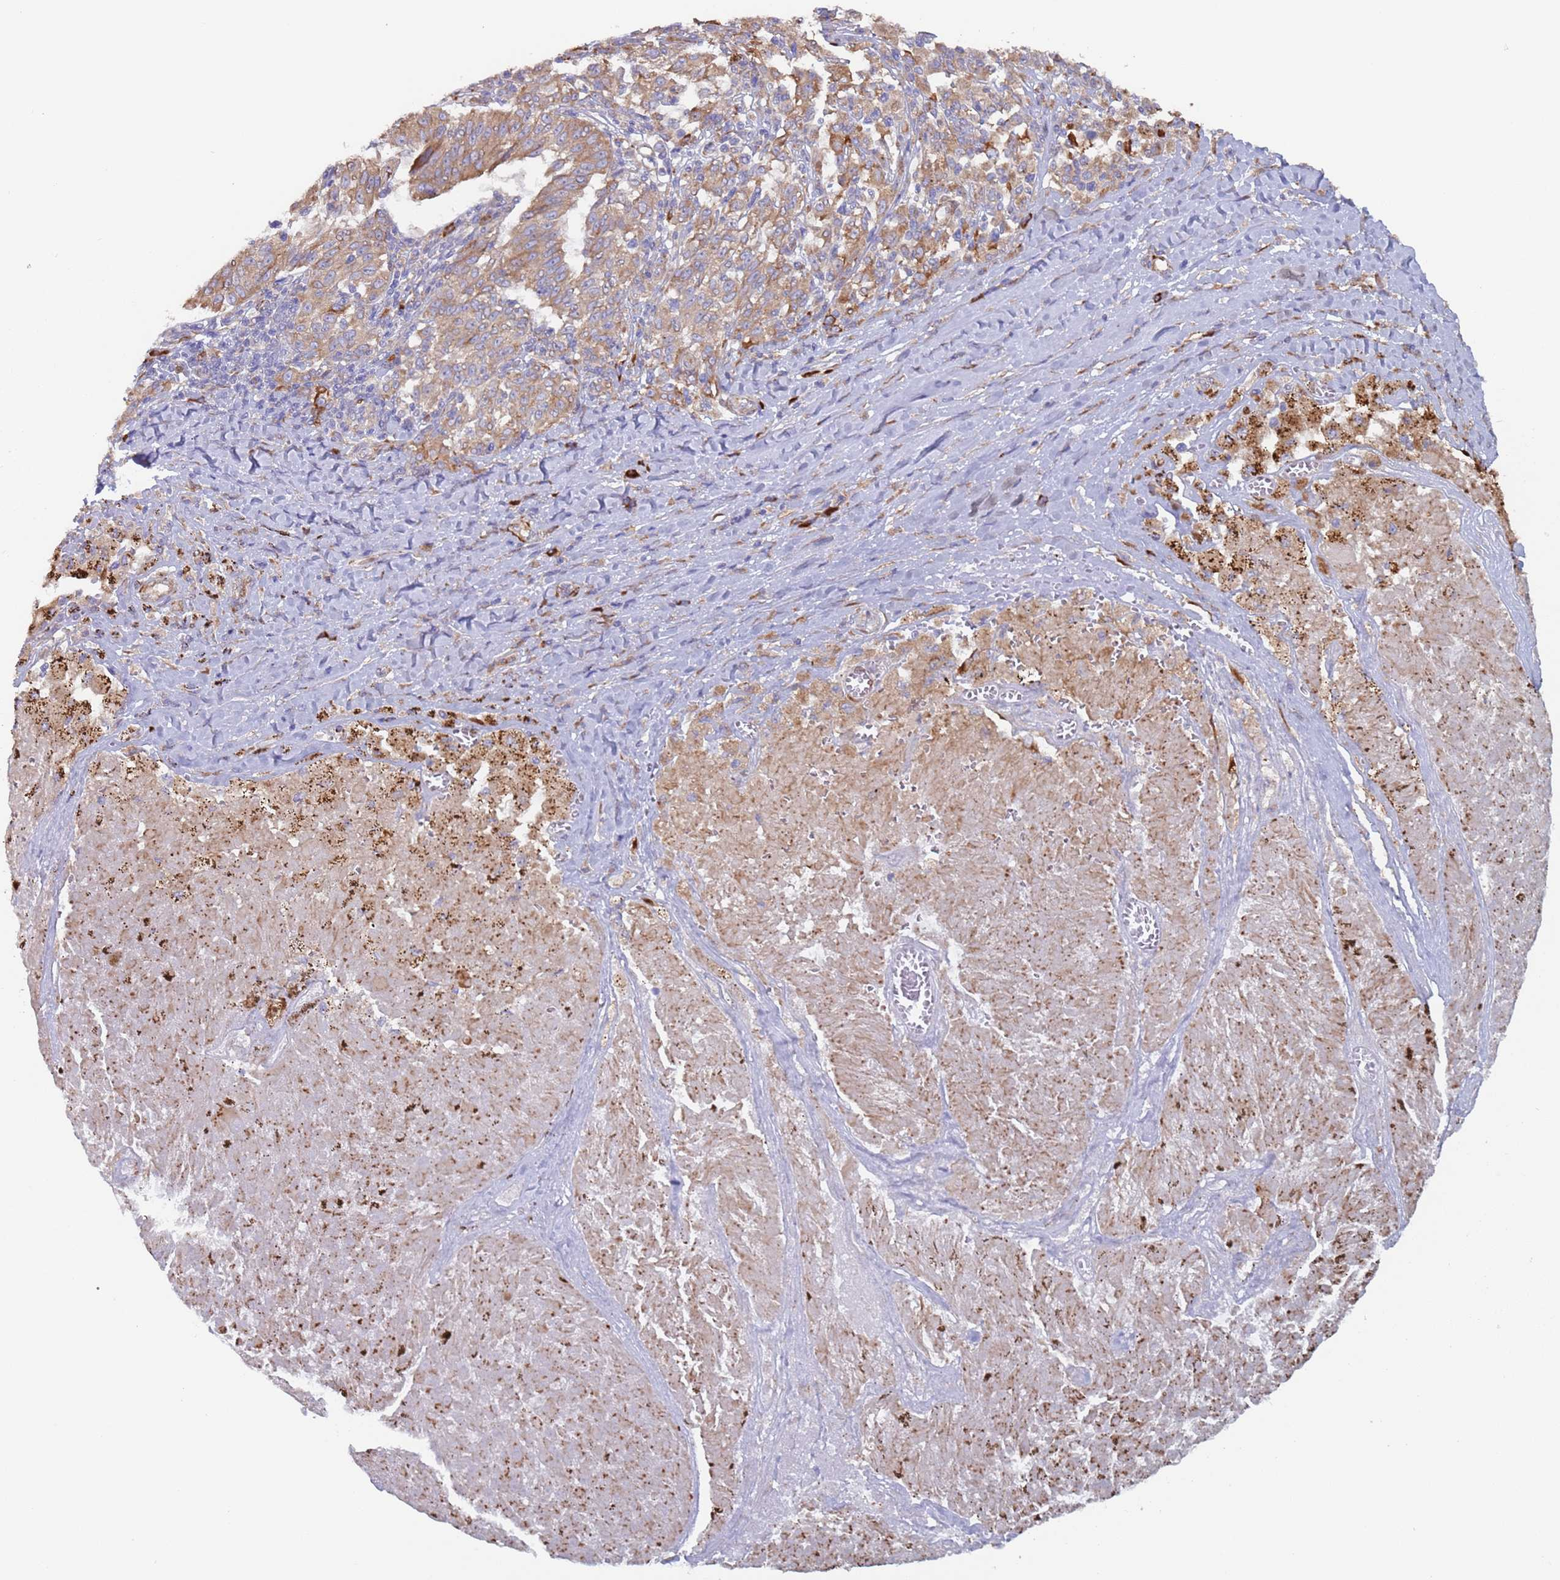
{"staining": {"intensity": "moderate", "quantity": ">75%", "location": "cytoplasmic/membranous"}, "tissue": "melanoma", "cell_type": "Tumor cells", "image_type": "cancer", "snomed": [{"axis": "morphology", "description": "Malignant melanoma, NOS"}, {"axis": "topography", "description": "Skin"}], "caption": "DAB (3,3'-diaminobenzidine) immunohistochemical staining of human malignant melanoma exhibits moderate cytoplasmic/membranous protein staining in about >75% of tumor cells.", "gene": "ZNF844", "patient": {"sex": "female", "age": 72}}